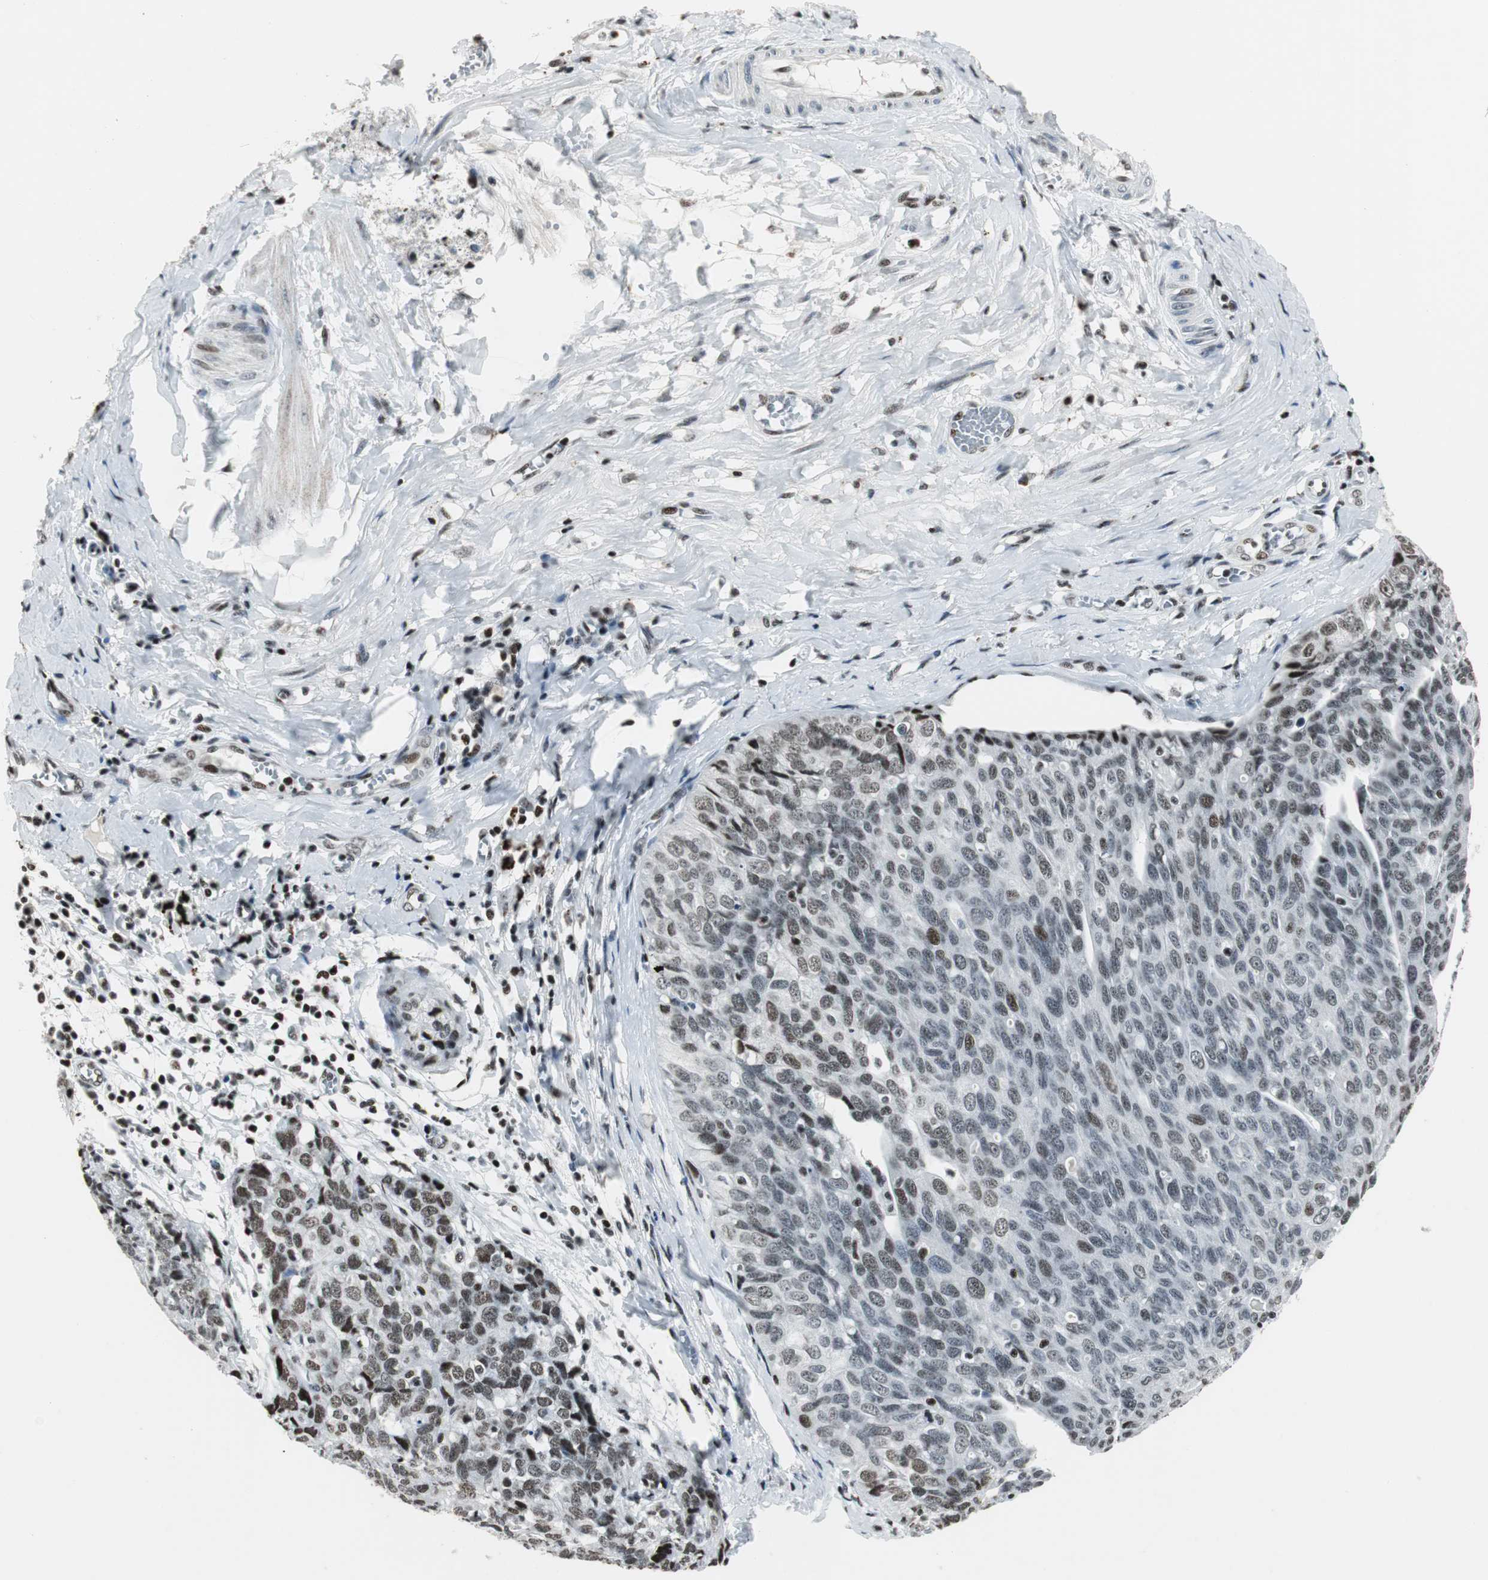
{"staining": {"intensity": "weak", "quantity": "25%-75%", "location": "nuclear"}, "tissue": "ovarian cancer", "cell_type": "Tumor cells", "image_type": "cancer", "snomed": [{"axis": "morphology", "description": "Carcinoma, endometroid"}, {"axis": "topography", "description": "Ovary"}], "caption": "The histopathology image displays staining of ovarian cancer, revealing weak nuclear protein staining (brown color) within tumor cells.", "gene": "RBBP4", "patient": {"sex": "female", "age": 60}}